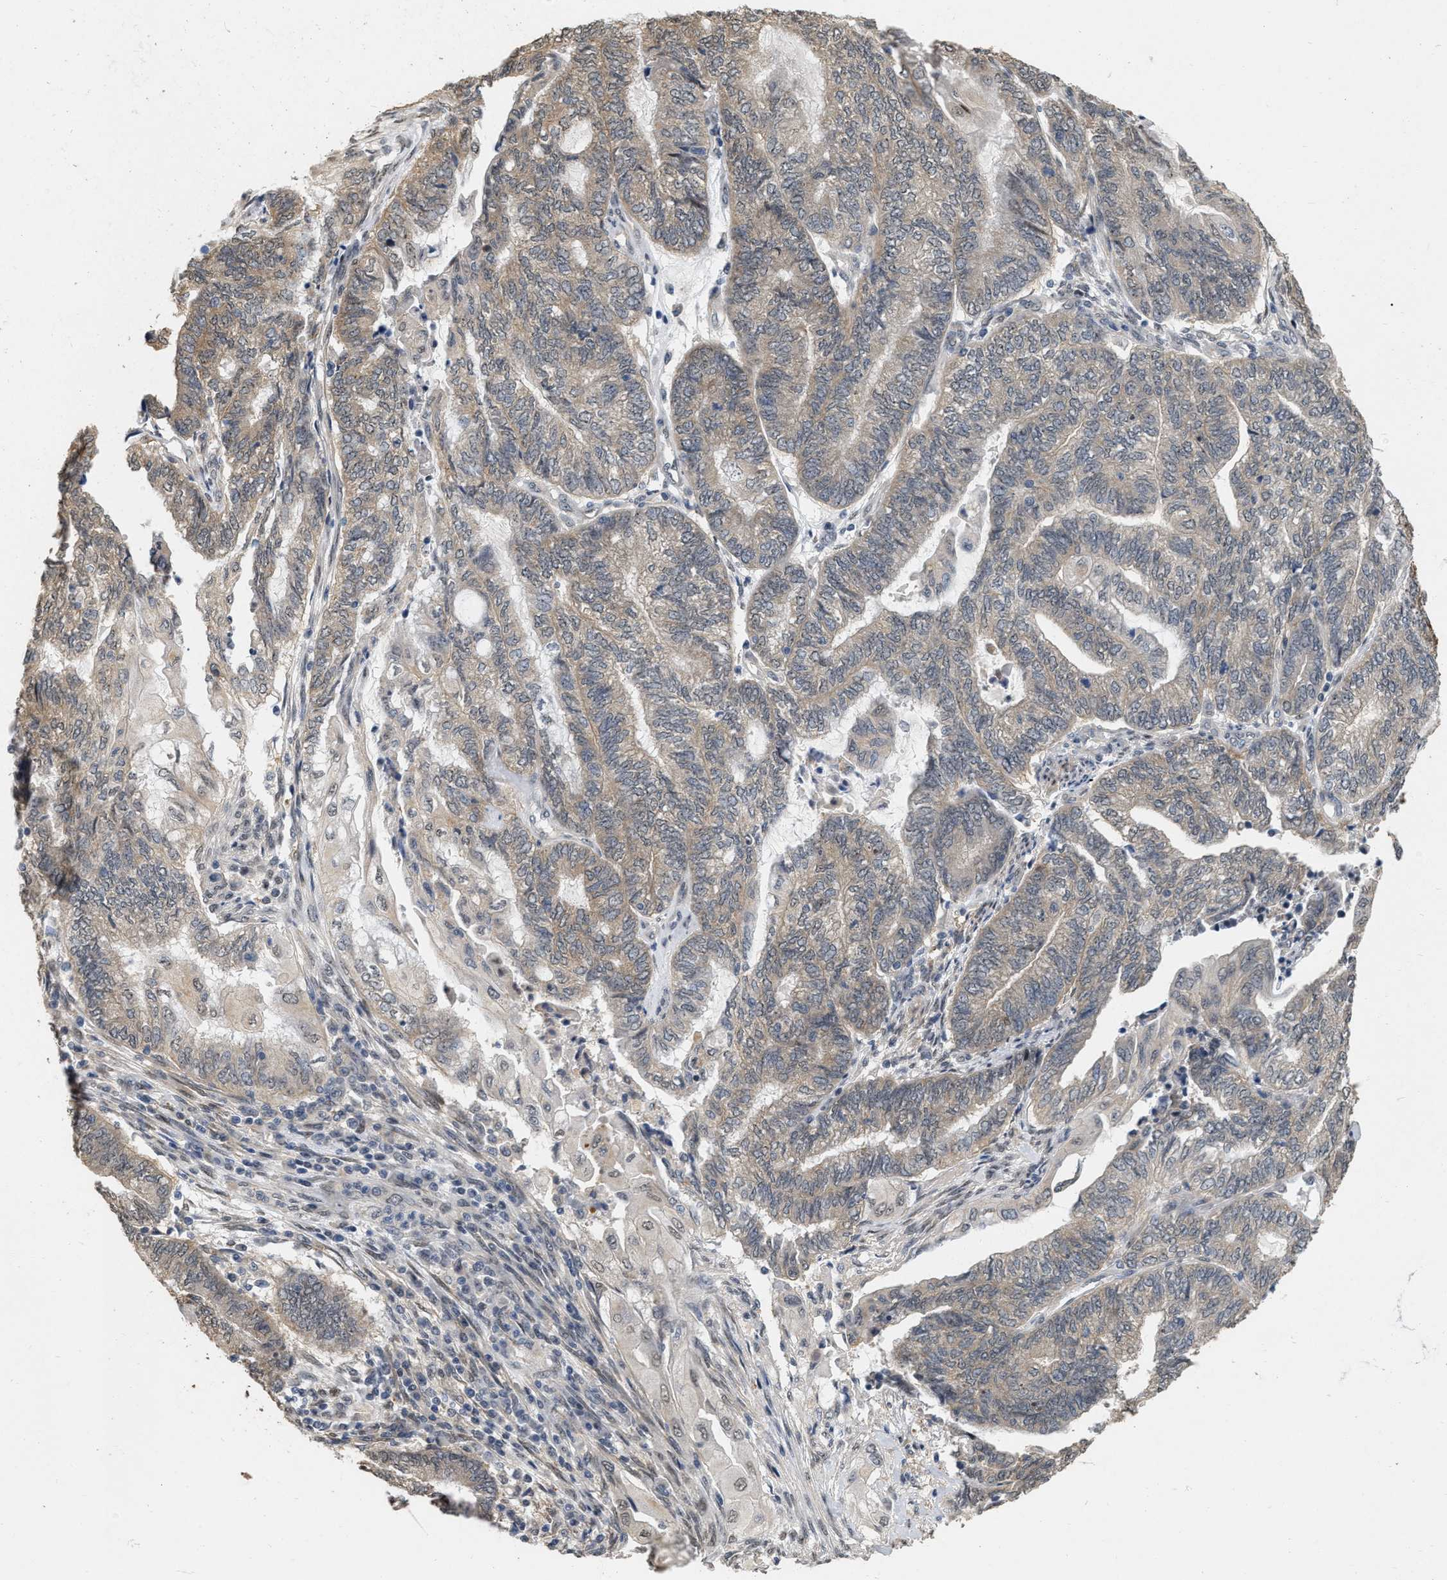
{"staining": {"intensity": "weak", "quantity": "25%-75%", "location": "cytoplasmic/membranous"}, "tissue": "endometrial cancer", "cell_type": "Tumor cells", "image_type": "cancer", "snomed": [{"axis": "morphology", "description": "Adenocarcinoma, NOS"}, {"axis": "topography", "description": "Uterus"}, {"axis": "topography", "description": "Endometrium"}], "caption": "This is an image of immunohistochemistry staining of endometrial adenocarcinoma, which shows weak staining in the cytoplasmic/membranous of tumor cells.", "gene": "RUVBL1", "patient": {"sex": "female", "age": 70}}